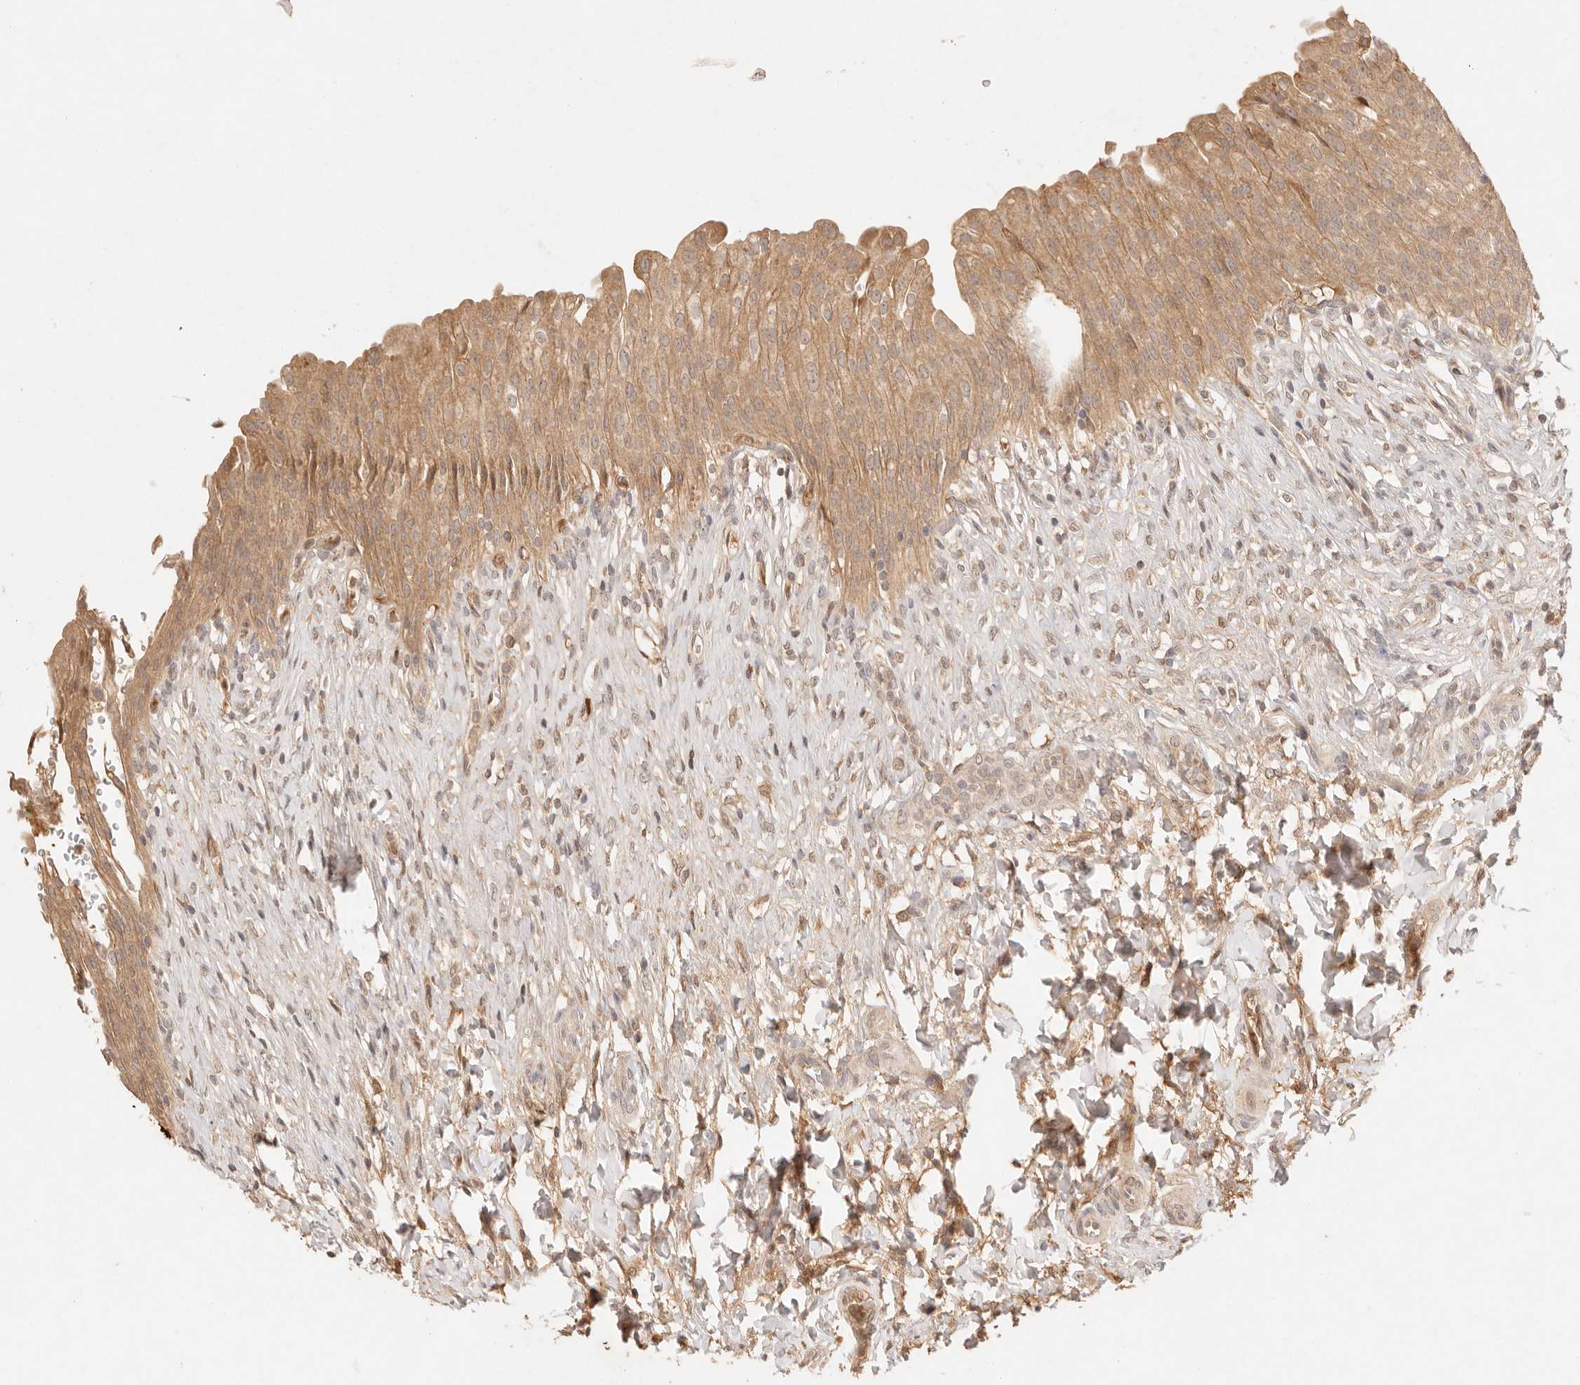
{"staining": {"intensity": "moderate", "quantity": ">75%", "location": "cytoplasmic/membranous"}, "tissue": "urinary bladder", "cell_type": "Urothelial cells", "image_type": "normal", "snomed": [{"axis": "morphology", "description": "Urothelial carcinoma, High grade"}, {"axis": "topography", "description": "Urinary bladder"}], "caption": "An immunohistochemistry micrograph of benign tissue is shown. Protein staining in brown labels moderate cytoplasmic/membranous positivity in urinary bladder within urothelial cells.", "gene": "PHLDA3", "patient": {"sex": "male", "age": 46}}